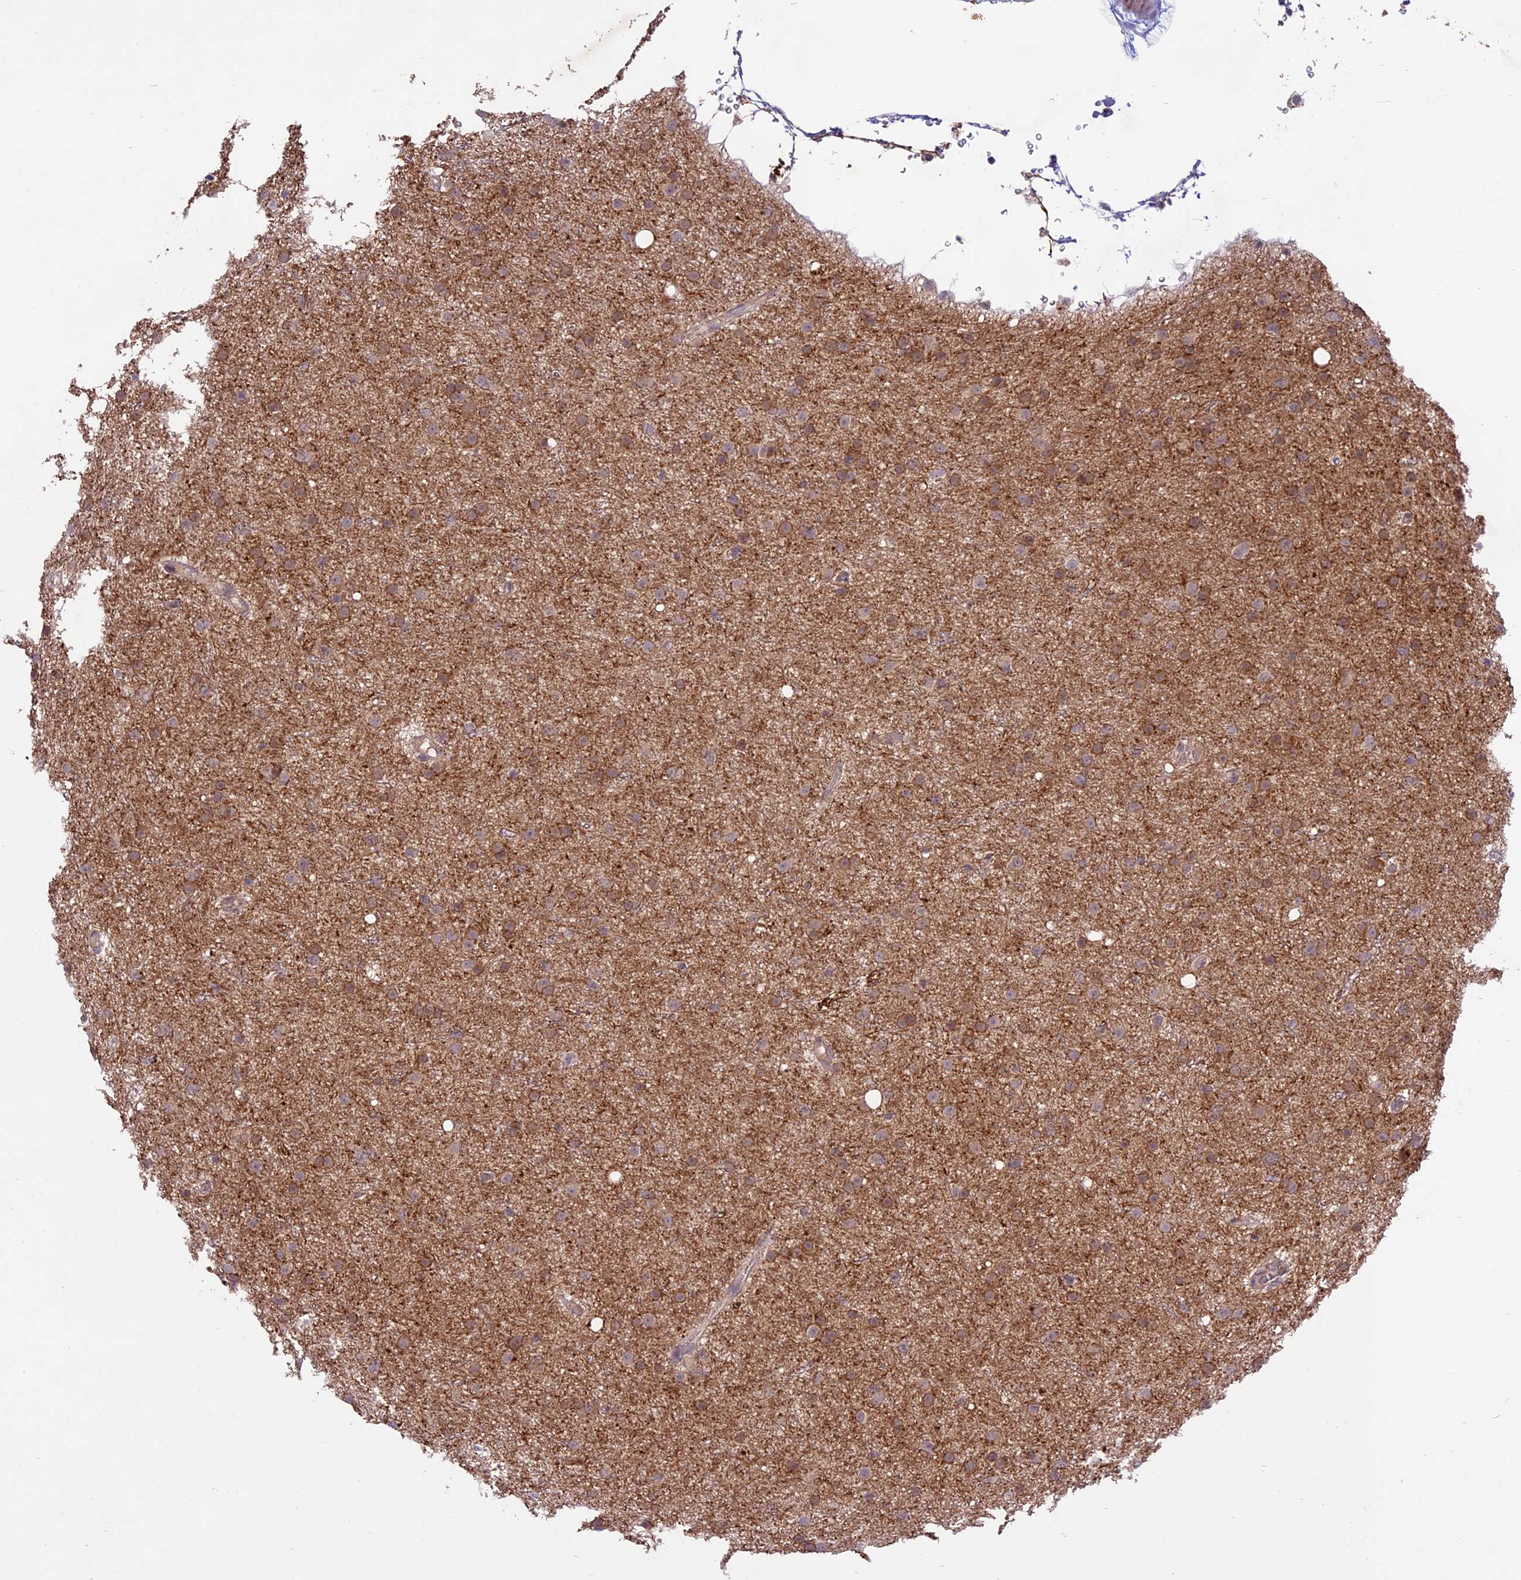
{"staining": {"intensity": "weak", "quantity": ">75%", "location": "cytoplasmic/membranous"}, "tissue": "glioma", "cell_type": "Tumor cells", "image_type": "cancer", "snomed": [{"axis": "morphology", "description": "Glioma, malignant, Low grade"}, {"axis": "topography", "description": "Cerebral cortex"}], "caption": "Brown immunohistochemical staining in malignant glioma (low-grade) exhibits weak cytoplasmic/membranous staining in approximately >75% of tumor cells.", "gene": "SPRED1", "patient": {"sex": "female", "age": 39}}